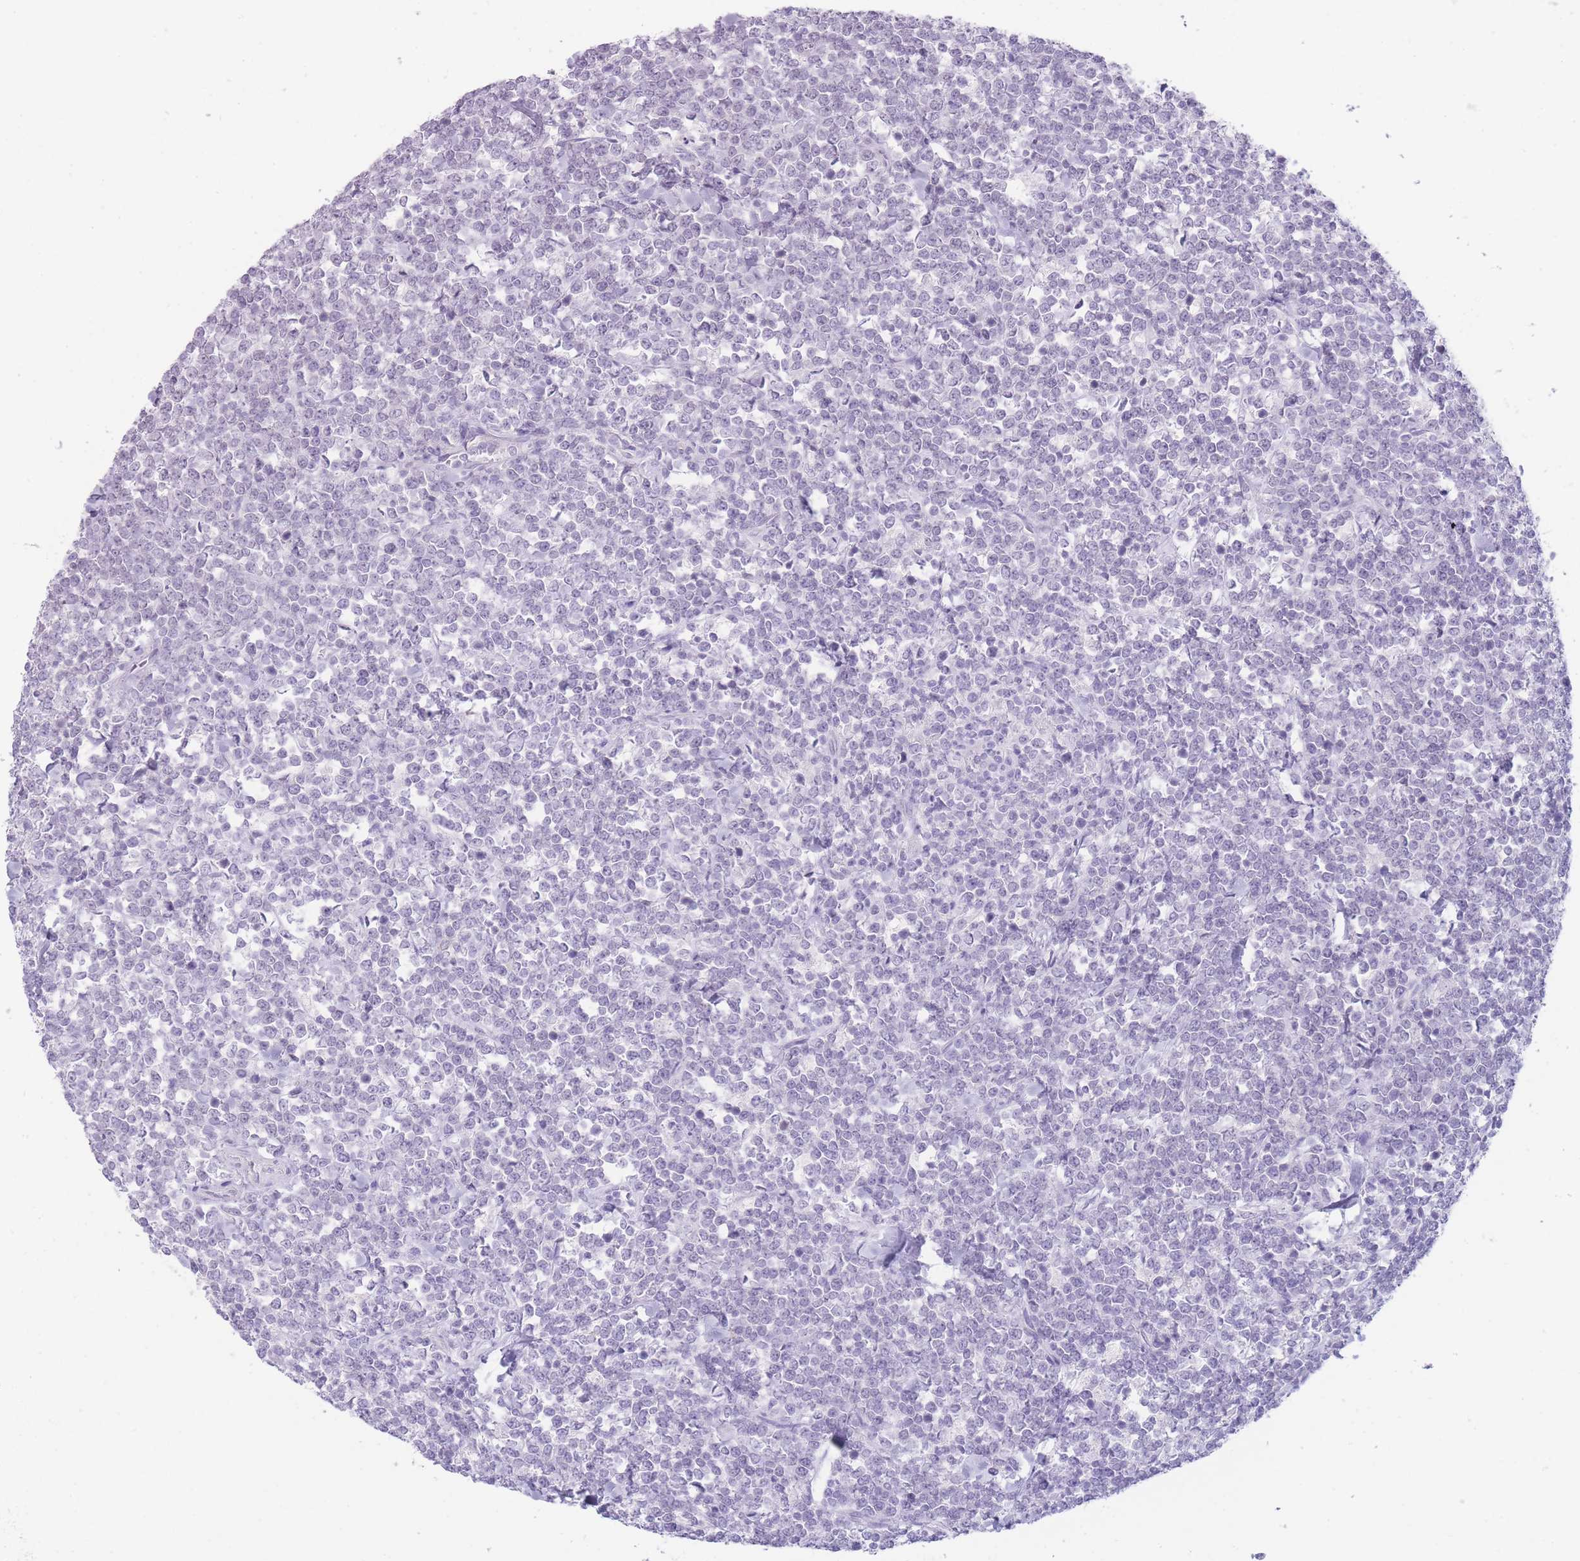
{"staining": {"intensity": "negative", "quantity": "none", "location": "none"}, "tissue": "lymphoma", "cell_type": "Tumor cells", "image_type": "cancer", "snomed": [{"axis": "morphology", "description": "Malignant lymphoma, non-Hodgkin's type, High grade"}, {"axis": "topography", "description": "Small intestine"}, {"axis": "topography", "description": "Colon"}], "caption": "This micrograph is of lymphoma stained with immunohistochemistry (IHC) to label a protein in brown with the nuclei are counter-stained blue. There is no staining in tumor cells.", "gene": "DCANP1", "patient": {"sex": "male", "age": 8}}